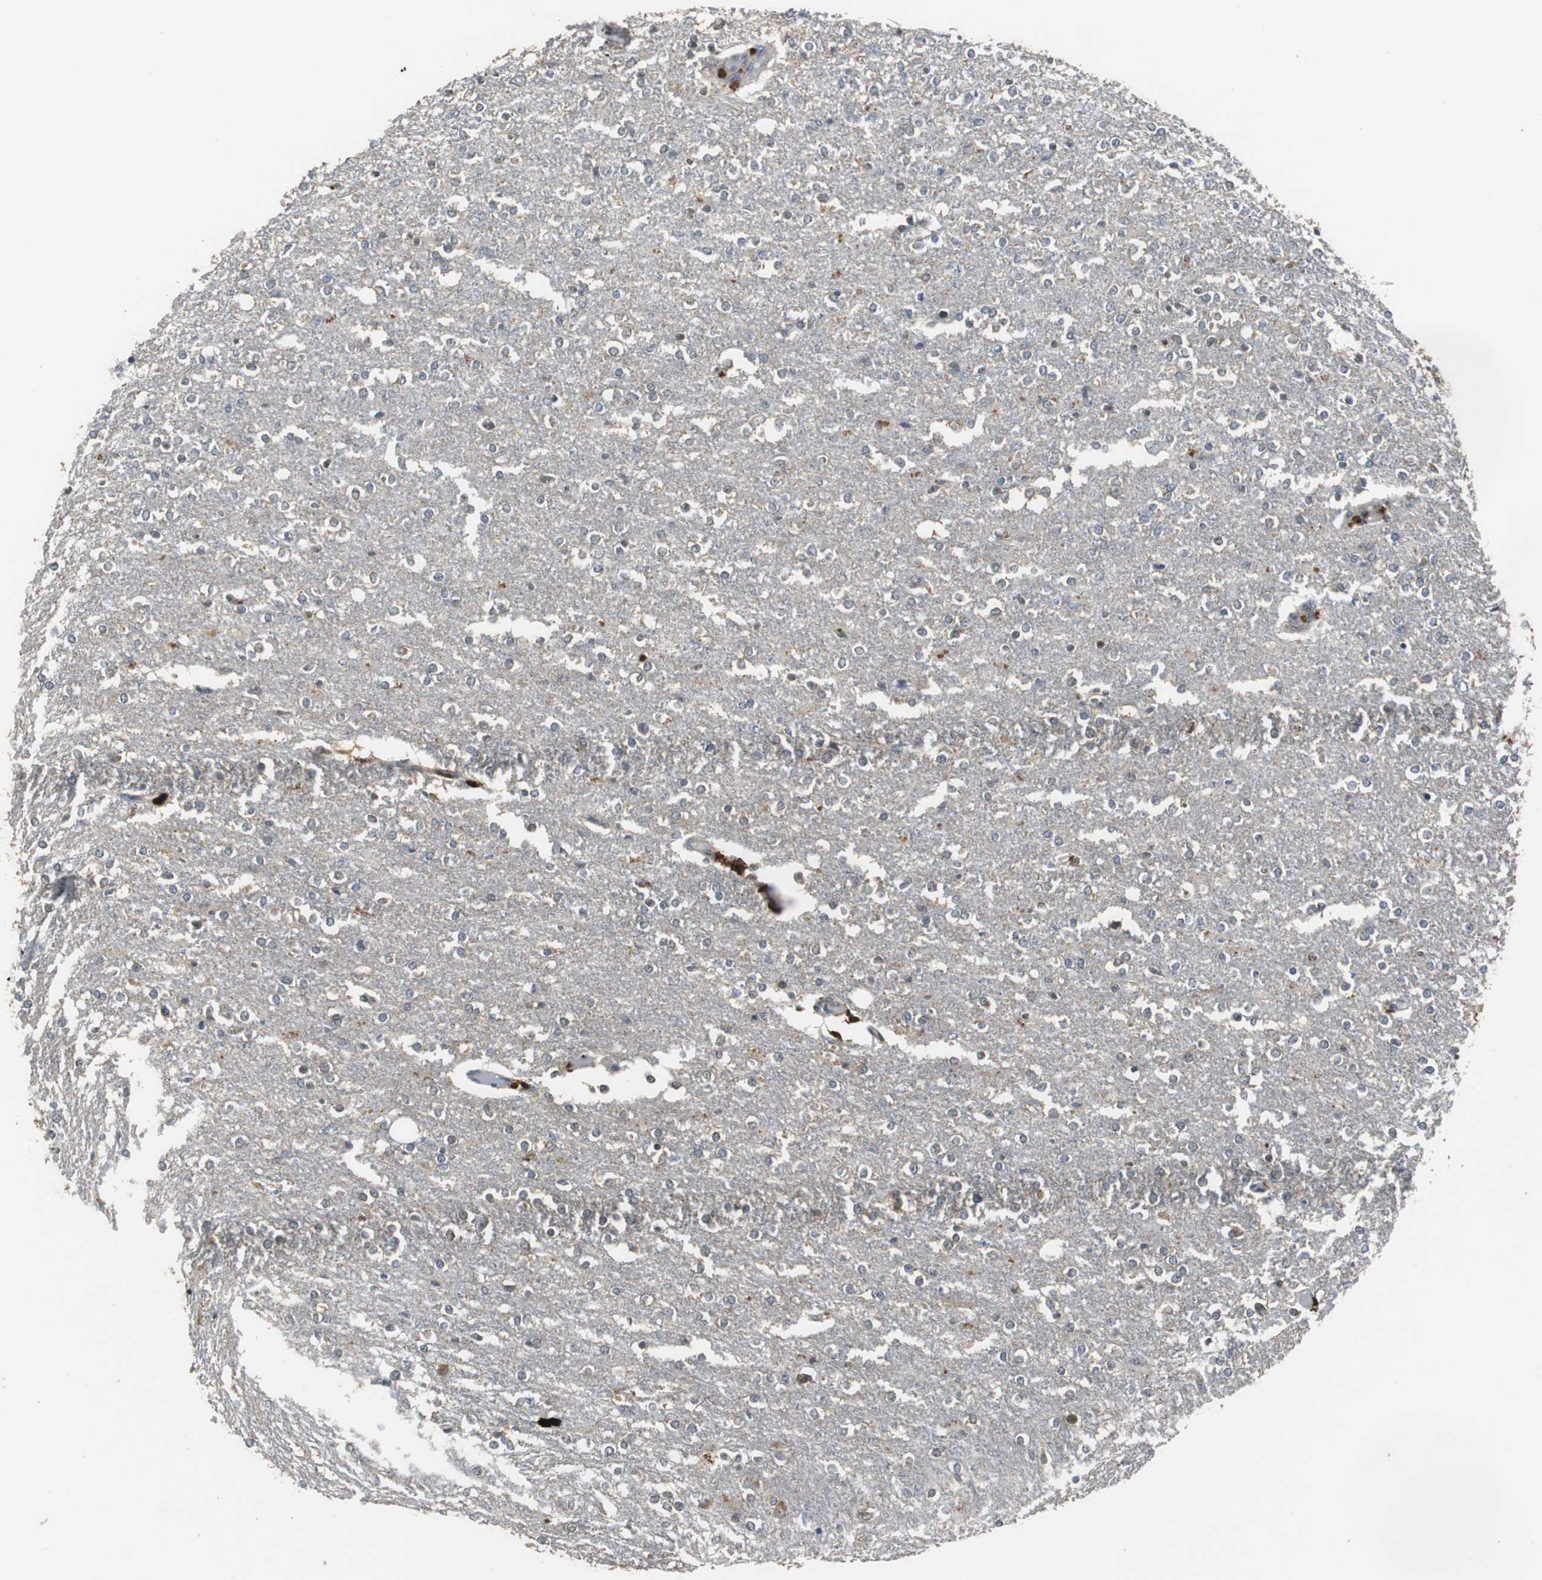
{"staining": {"intensity": "weak", "quantity": "25%-75%", "location": "cytoplasmic/membranous"}, "tissue": "glioma", "cell_type": "Tumor cells", "image_type": "cancer", "snomed": [{"axis": "morphology", "description": "Glioma, malignant, High grade"}, {"axis": "topography", "description": "Cerebral cortex"}], "caption": "Immunohistochemical staining of high-grade glioma (malignant) reveals low levels of weak cytoplasmic/membranous positivity in approximately 25%-75% of tumor cells. Using DAB (3,3'-diaminobenzidine) (brown) and hematoxylin (blue) stains, captured at high magnification using brightfield microscopy.", "gene": "VBP1", "patient": {"sex": "male", "age": 76}}